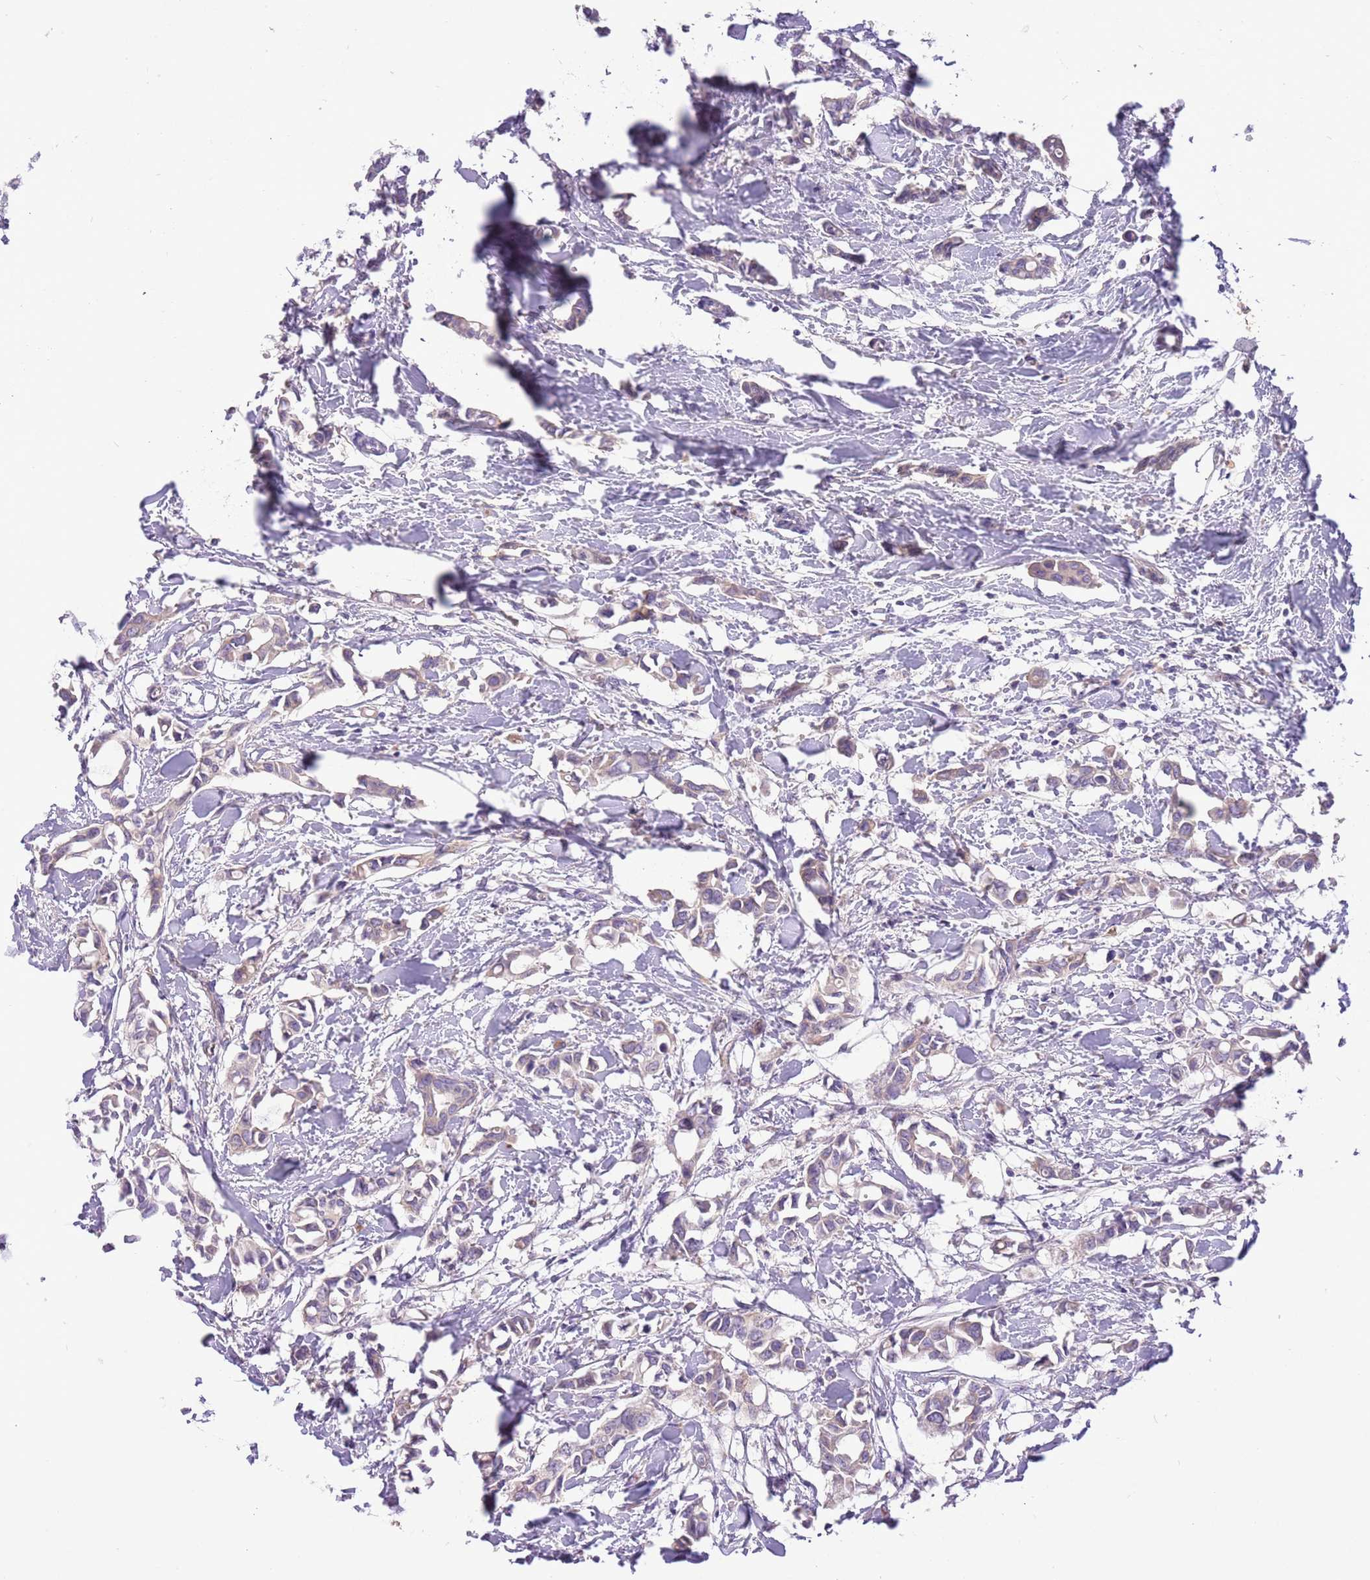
{"staining": {"intensity": "weak", "quantity": "<25%", "location": "cytoplasmic/membranous"}, "tissue": "breast cancer", "cell_type": "Tumor cells", "image_type": "cancer", "snomed": [{"axis": "morphology", "description": "Duct carcinoma"}, {"axis": "topography", "description": "Breast"}], "caption": "There is no significant staining in tumor cells of breast cancer (intraductal carcinoma).", "gene": "GLCE", "patient": {"sex": "female", "age": 41}}